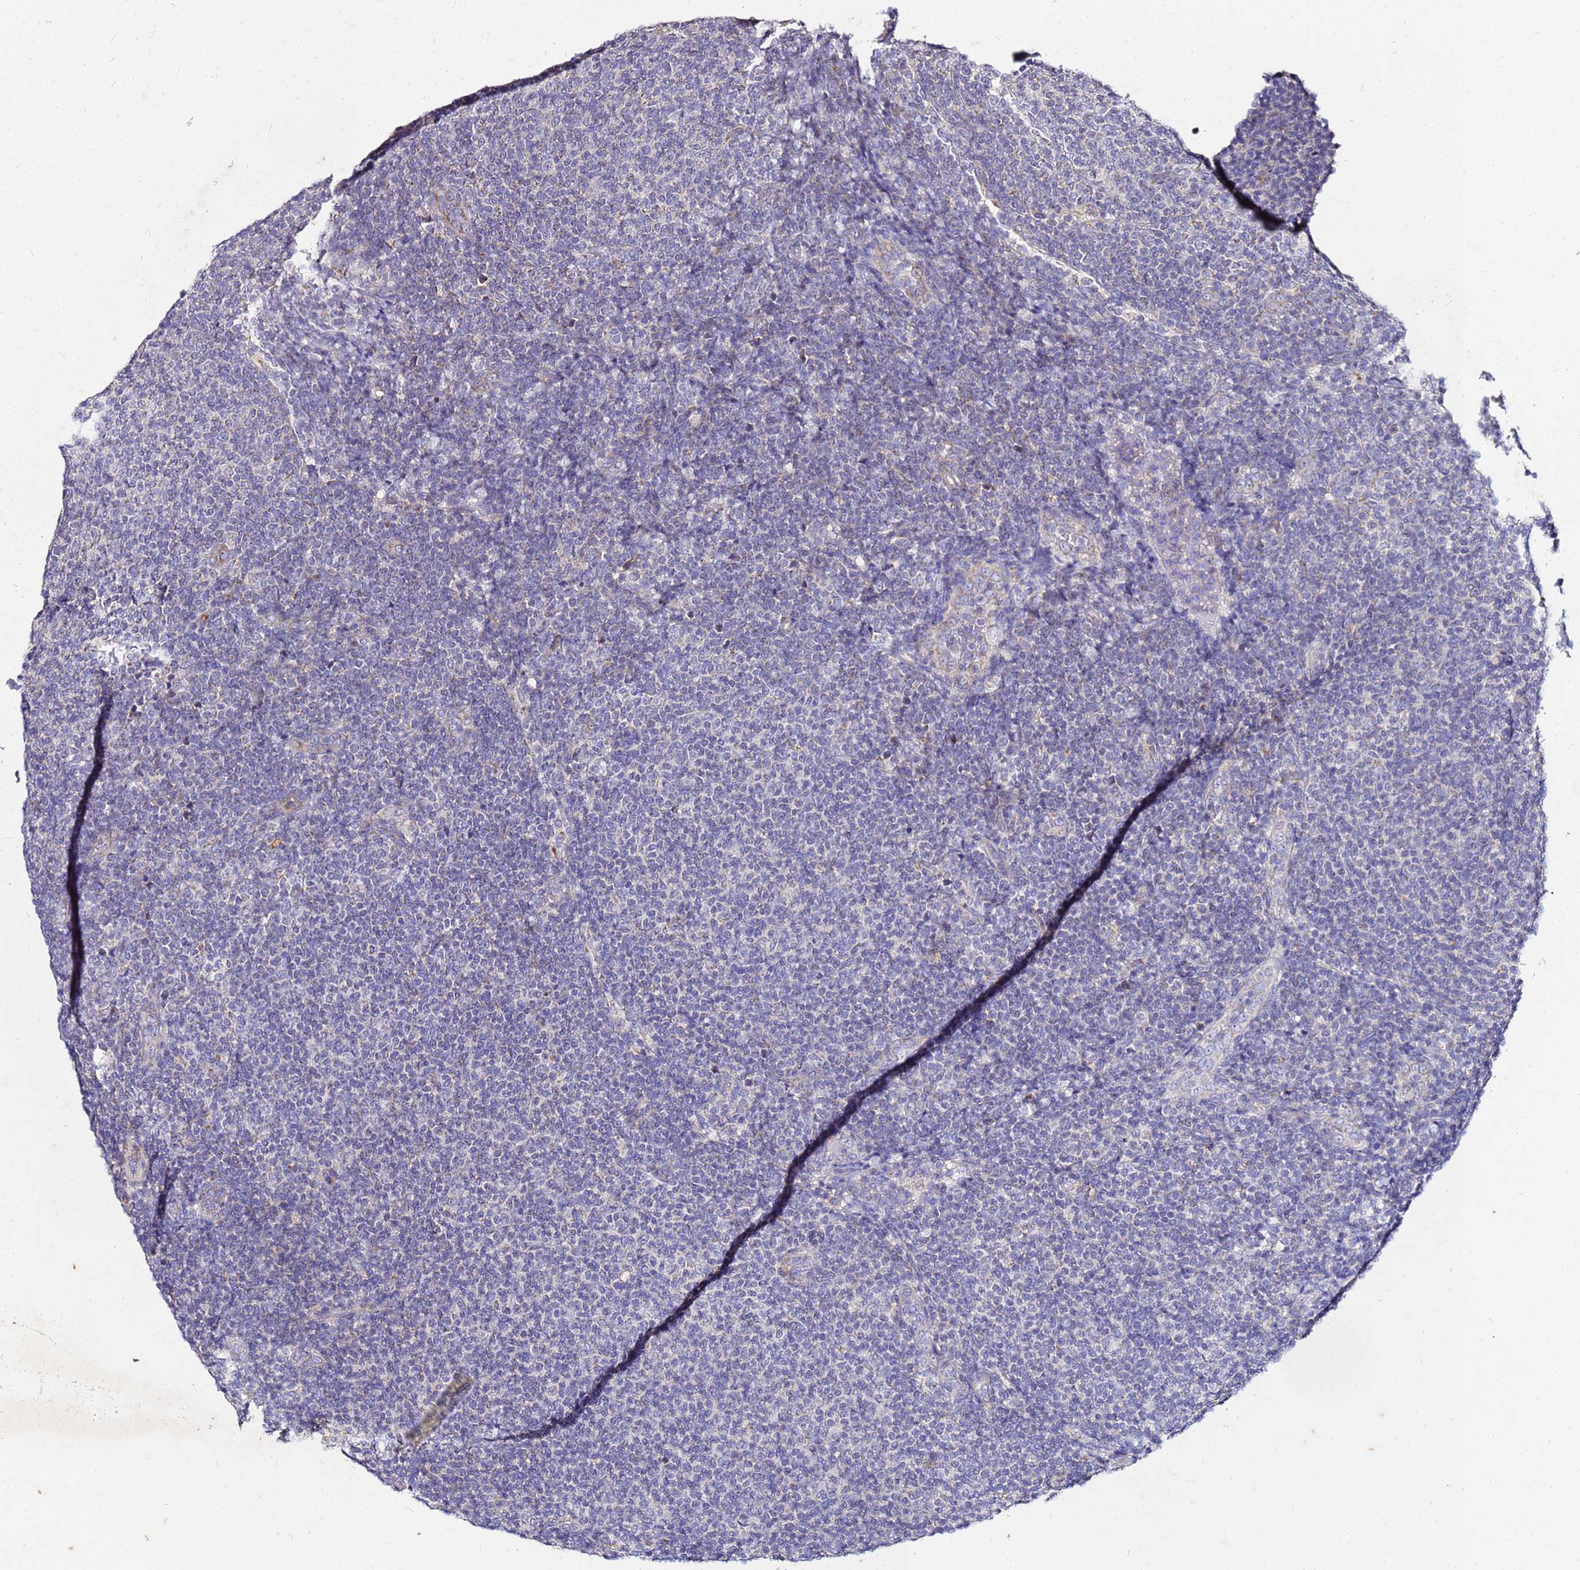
{"staining": {"intensity": "negative", "quantity": "none", "location": "none"}, "tissue": "lymphoma", "cell_type": "Tumor cells", "image_type": "cancer", "snomed": [{"axis": "morphology", "description": "Malignant lymphoma, non-Hodgkin's type, Low grade"}, {"axis": "topography", "description": "Lymph node"}], "caption": "Human lymphoma stained for a protein using IHC shows no staining in tumor cells.", "gene": "COX14", "patient": {"sex": "male", "age": 66}}